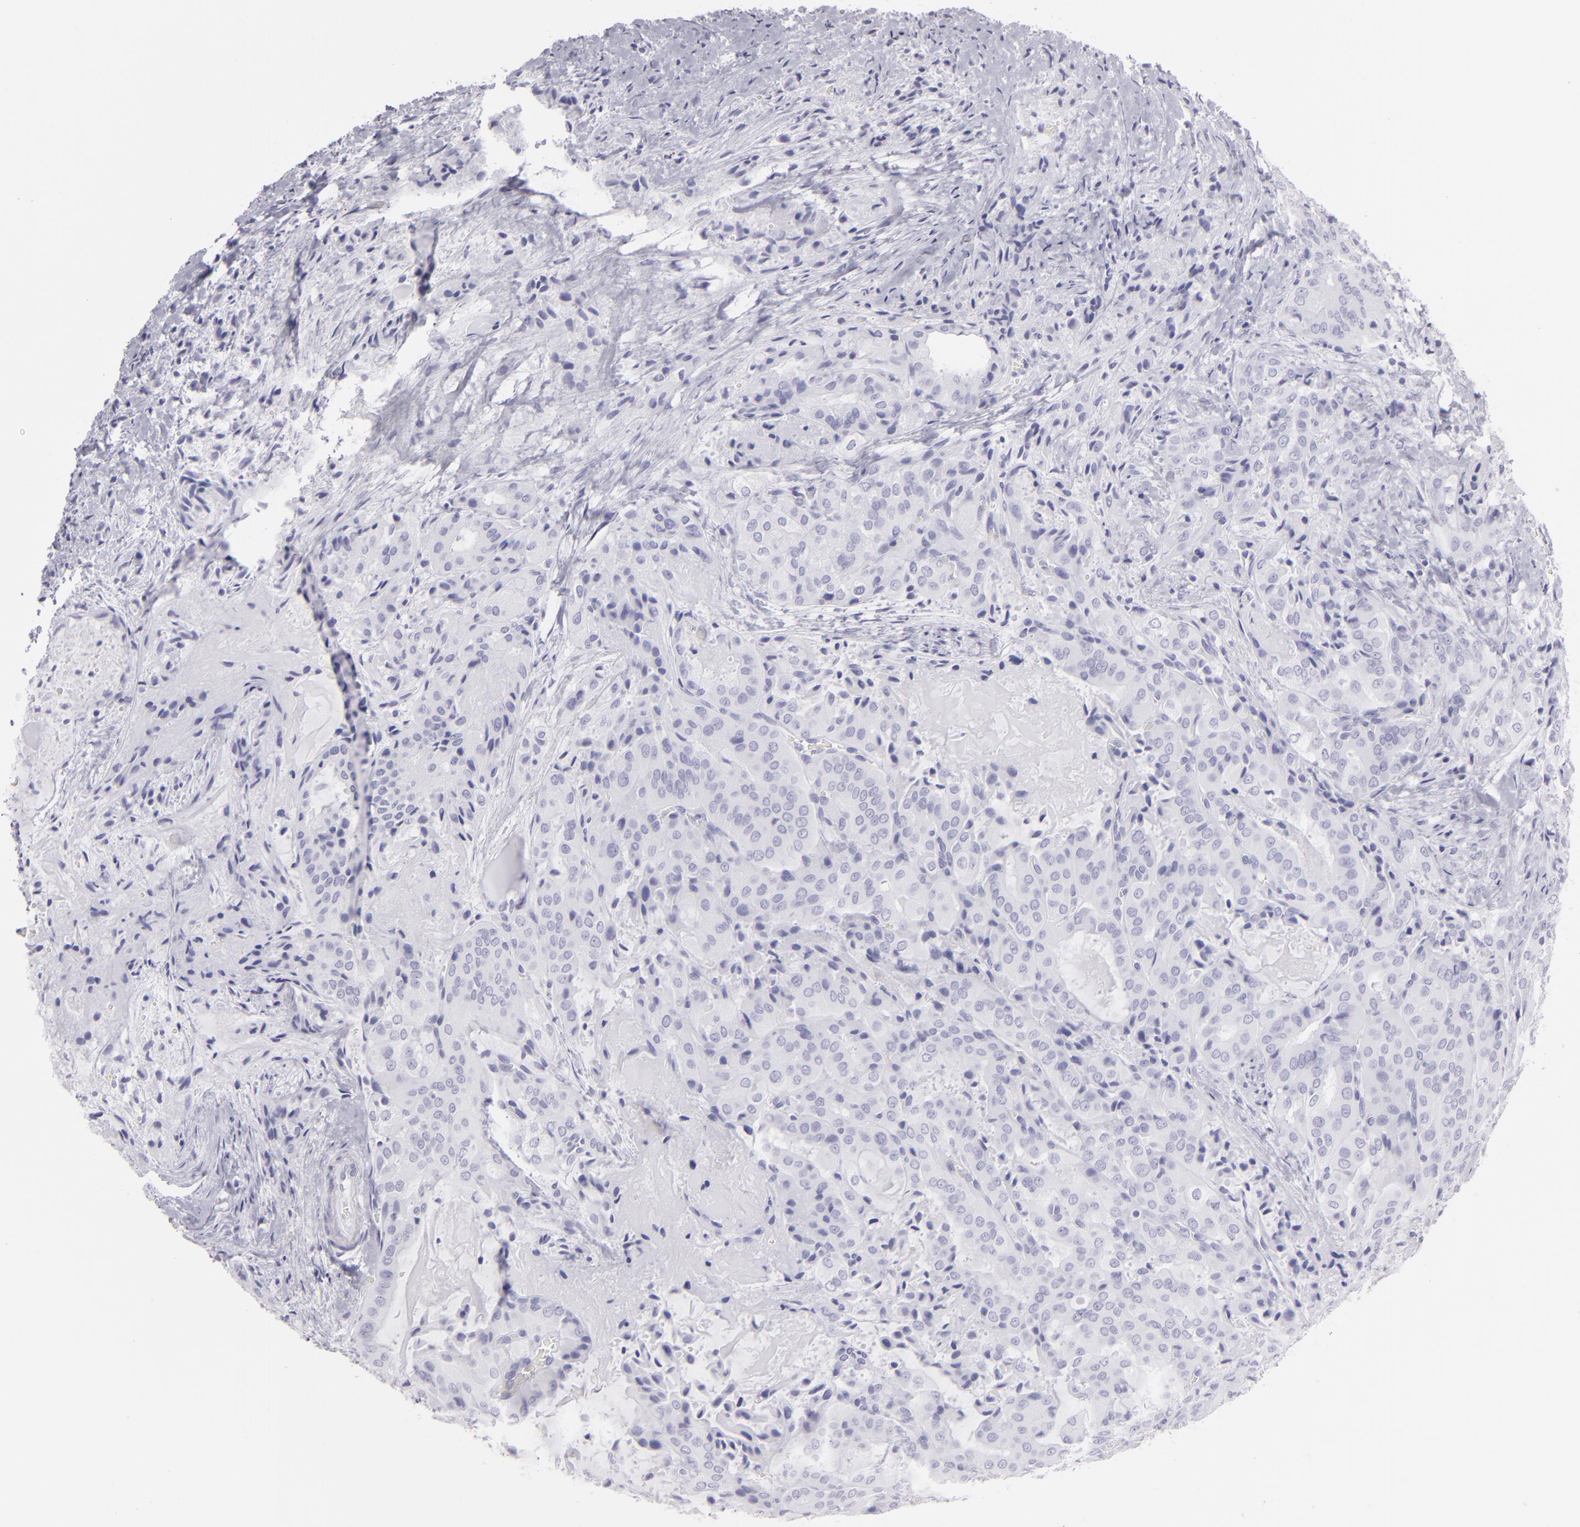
{"staining": {"intensity": "negative", "quantity": "none", "location": "none"}, "tissue": "thyroid cancer", "cell_type": "Tumor cells", "image_type": "cancer", "snomed": [{"axis": "morphology", "description": "Papillary adenocarcinoma, NOS"}, {"axis": "topography", "description": "Thyroid gland"}], "caption": "Immunohistochemistry (IHC) image of human thyroid cancer (papillary adenocarcinoma) stained for a protein (brown), which demonstrates no positivity in tumor cells.", "gene": "FLG", "patient": {"sex": "female", "age": 71}}